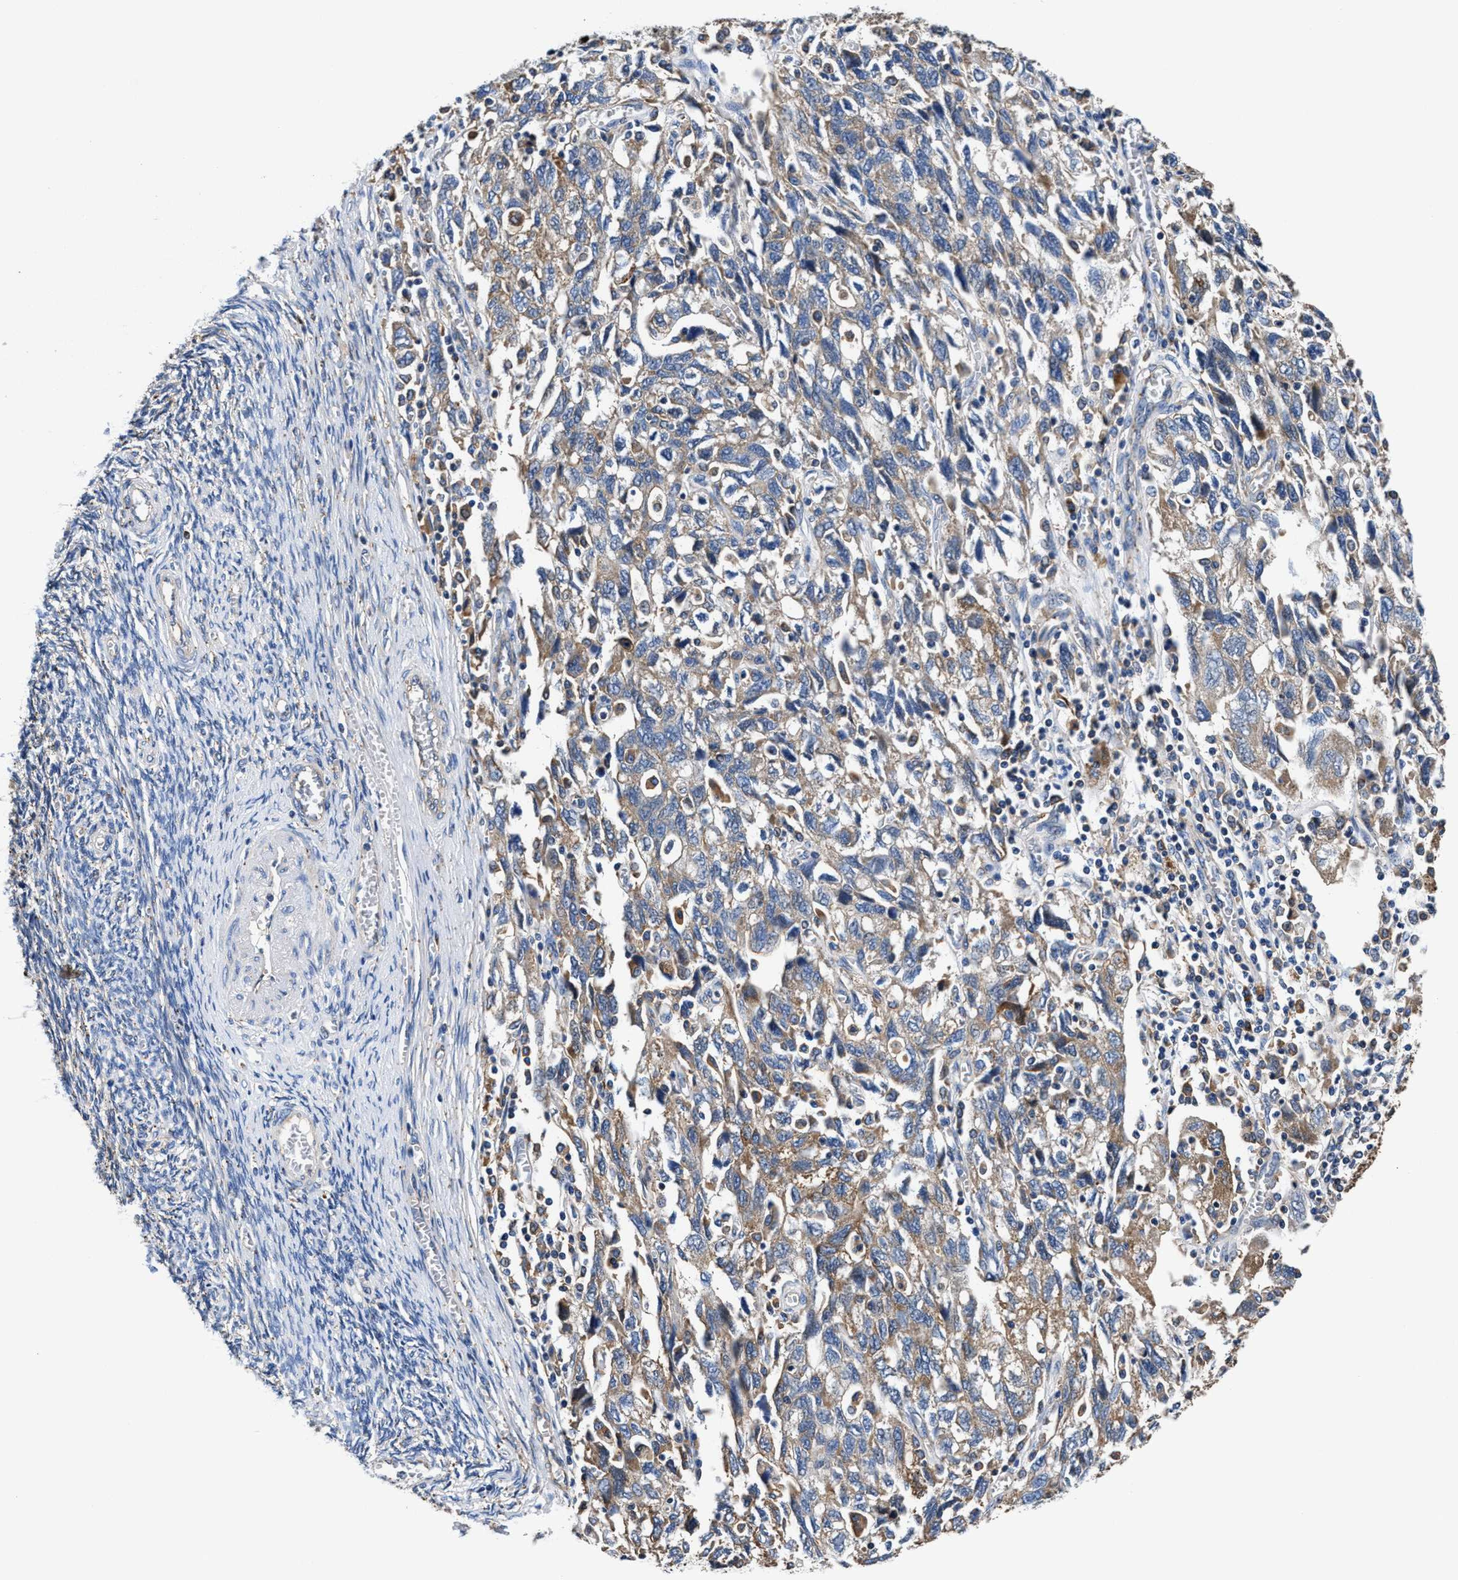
{"staining": {"intensity": "weak", "quantity": ">75%", "location": "cytoplasmic/membranous"}, "tissue": "ovarian cancer", "cell_type": "Tumor cells", "image_type": "cancer", "snomed": [{"axis": "morphology", "description": "Carcinoma, NOS"}, {"axis": "morphology", "description": "Cystadenocarcinoma, serous, NOS"}, {"axis": "topography", "description": "Ovary"}], "caption": "Approximately >75% of tumor cells in ovarian cancer exhibit weak cytoplasmic/membranous protein expression as visualized by brown immunohistochemical staining.", "gene": "PPP1R9B", "patient": {"sex": "female", "age": 69}}